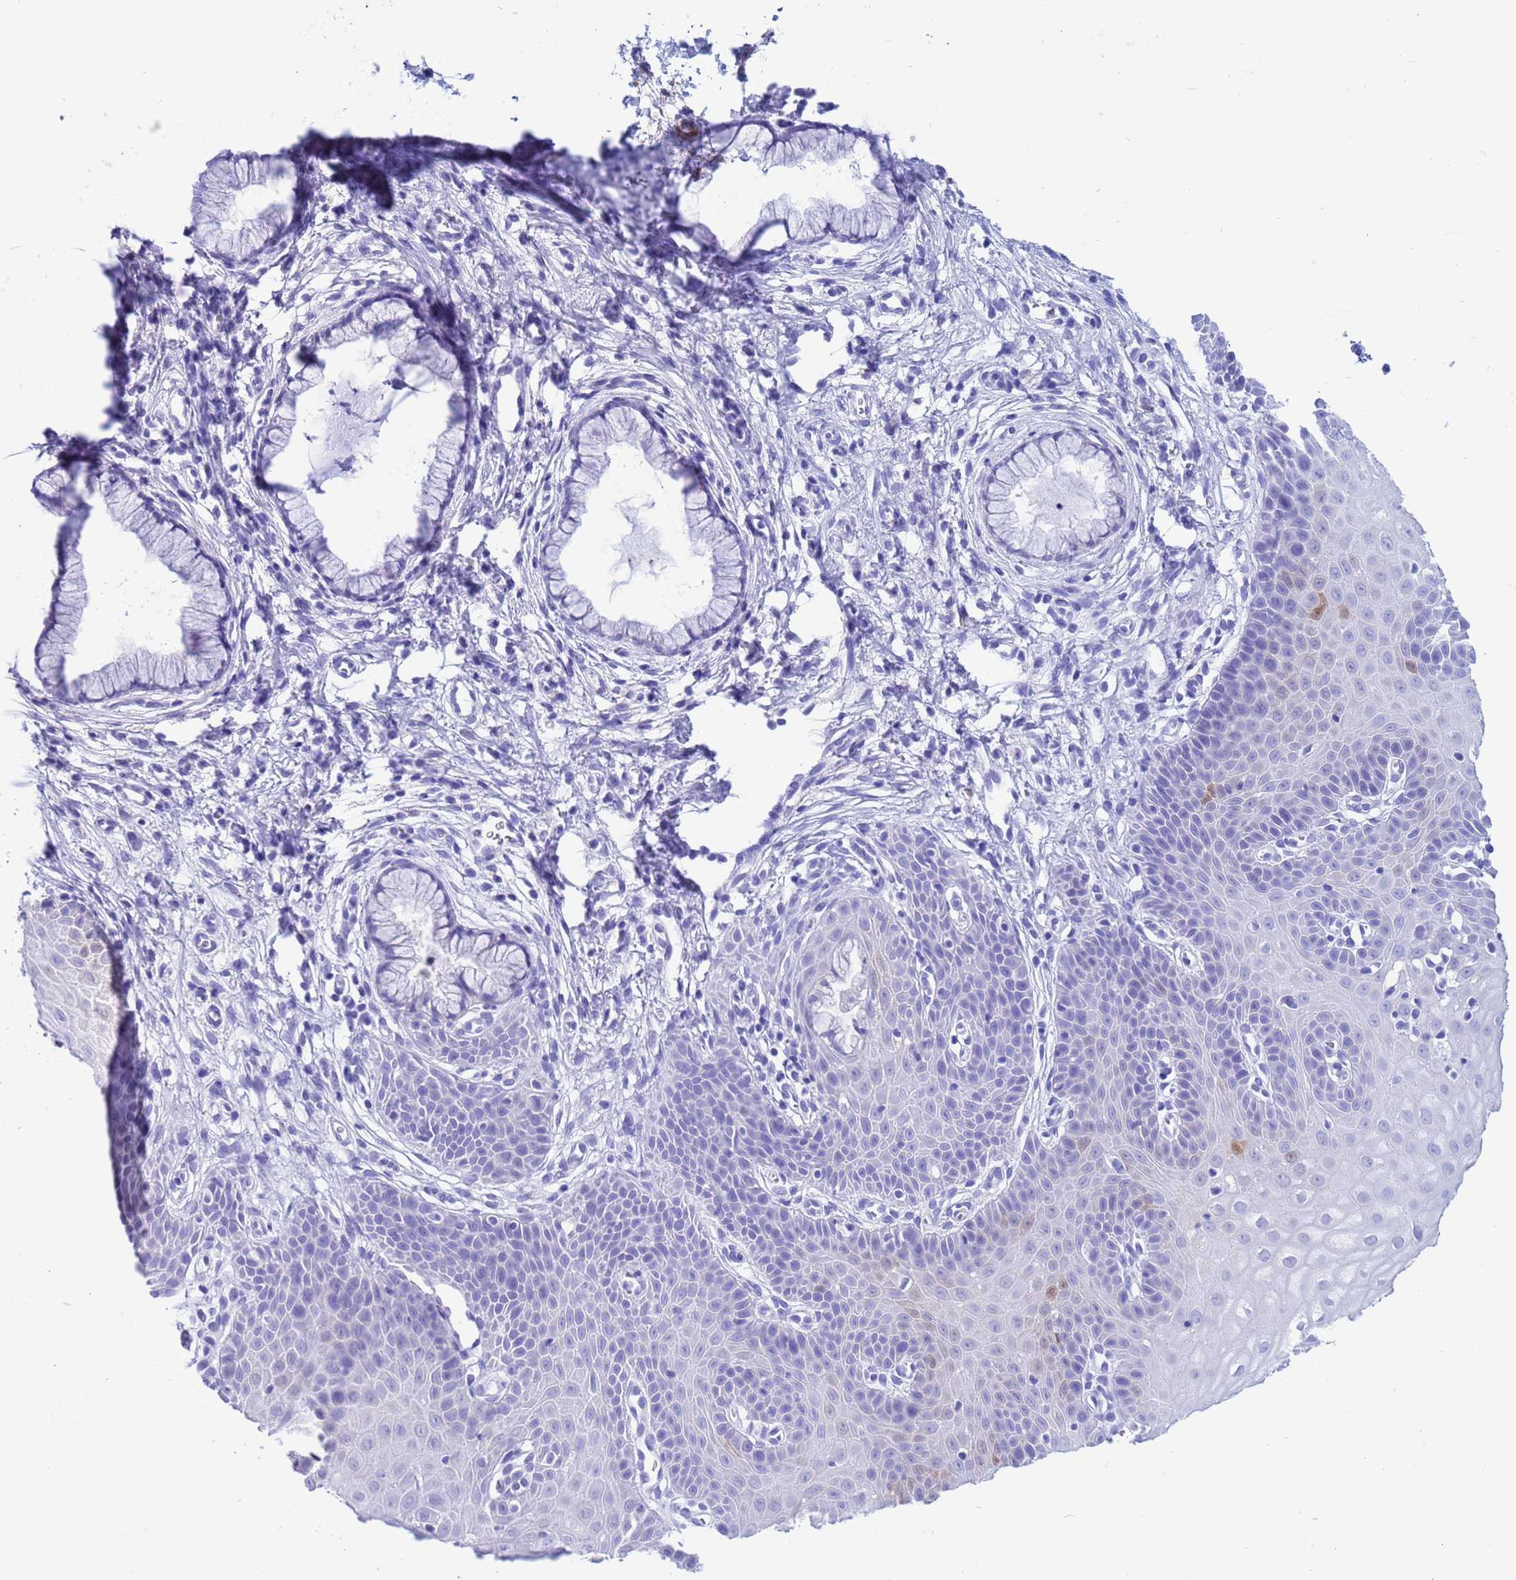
{"staining": {"intensity": "negative", "quantity": "none", "location": "none"}, "tissue": "cervix", "cell_type": "Glandular cells", "image_type": "normal", "snomed": [{"axis": "morphology", "description": "Normal tissue, NOS"}, {"axis": "topography", "description": "Cervix"}], "caption": "DAB (3,3'-diaminobenzidine) immunohistochemical staining of normal human cervix demonstrates no significant staining in glandular cells. (DAB (3,3'-diaminobenzidine) IHC with hematoxylin counter stain).", "gene": "AKR1C2", "patient": {"sex": "female", "age": 36}}